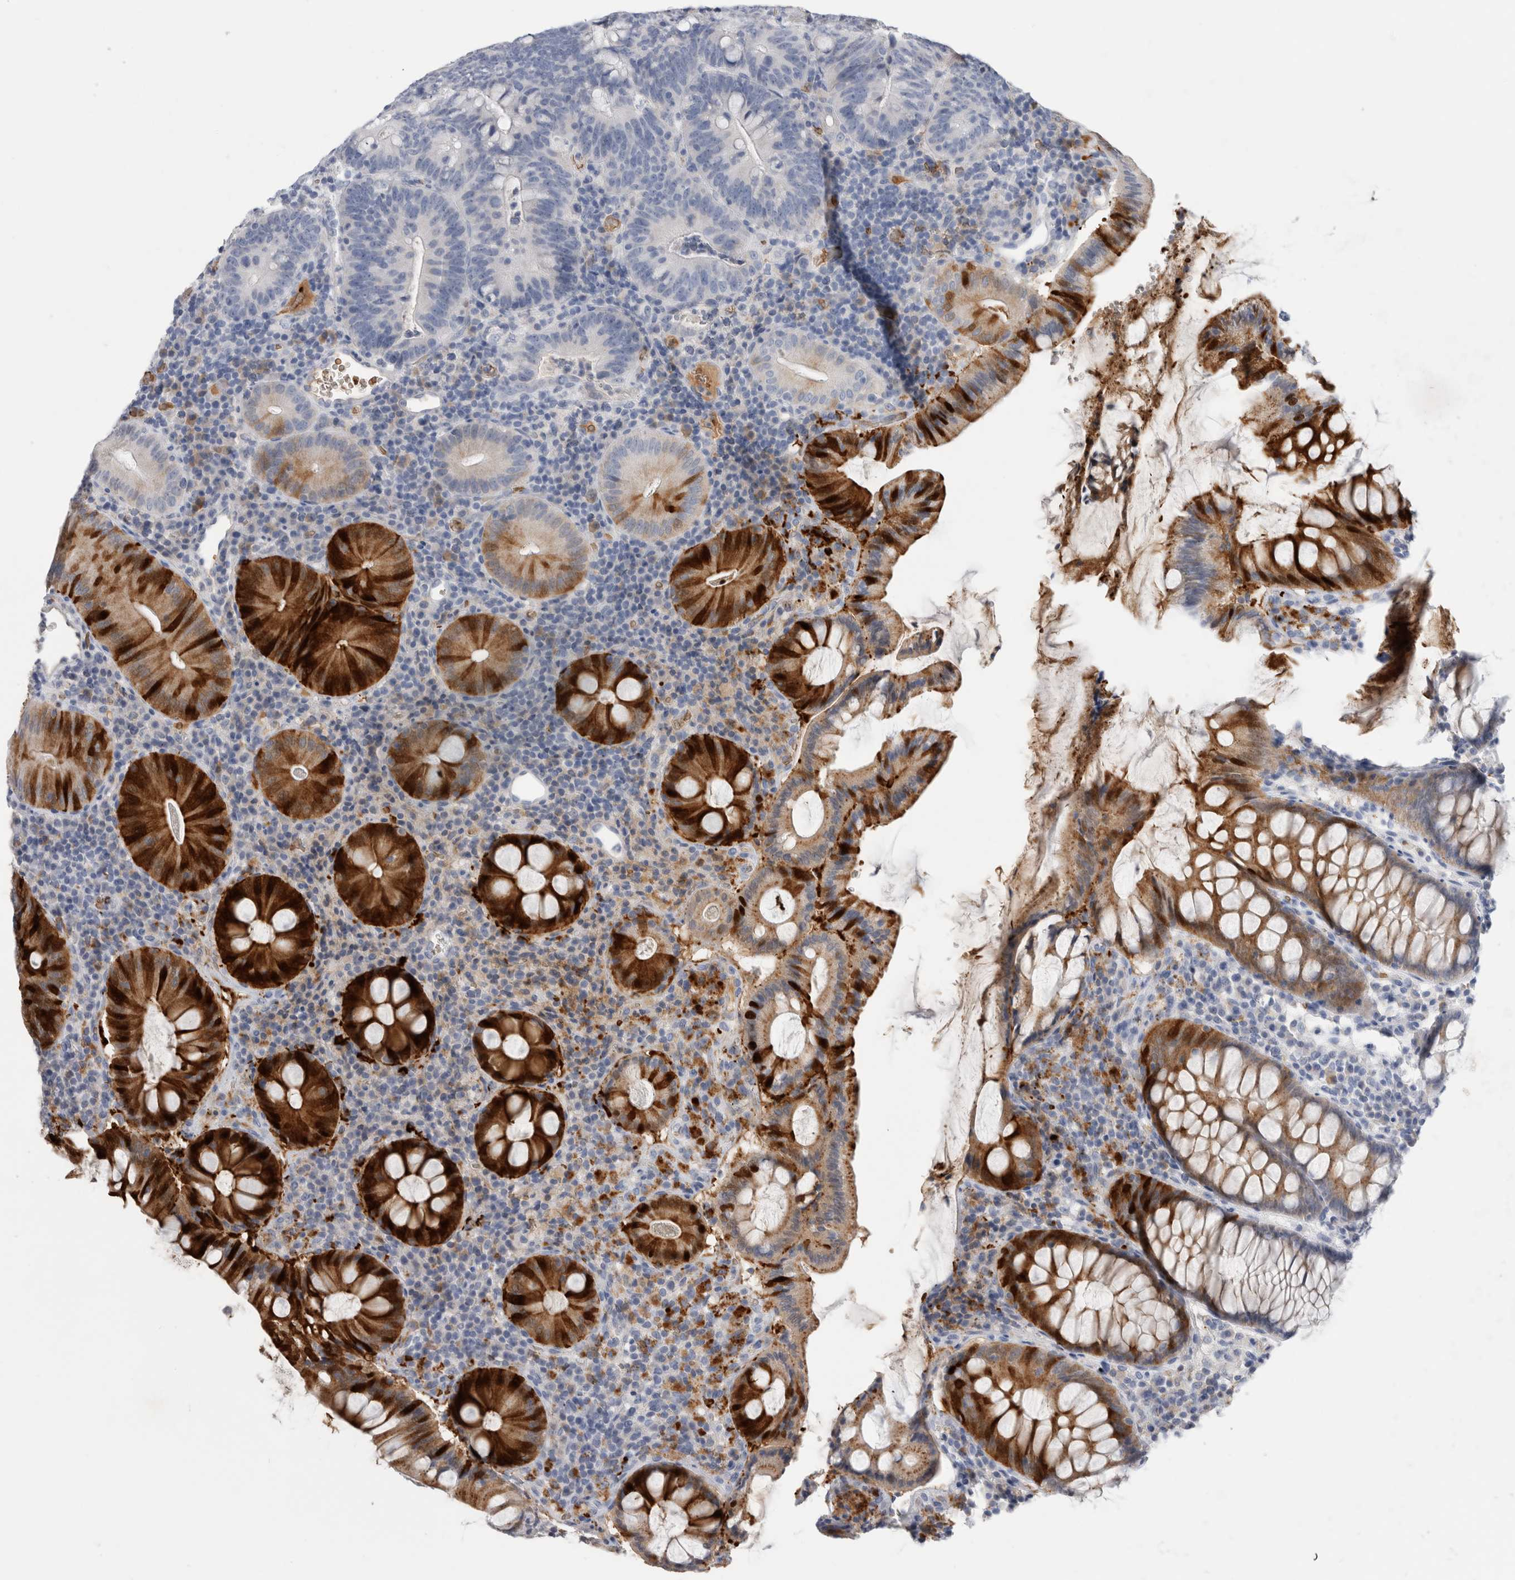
{"staining": {"intensity": "negative", "quantity": "none", "location": "none"}, "tissue": "colorectal cancer", "cell_type": "Tumor cells", "image_type": "cancer", "snomed": [{"axis": "morphology", "description": "Adenocarcinoma, NOS"}, {"axis": "topography", "description": "Colon"}], "caption": "A micrograph of human adenocarcinoma (colorectal) is negative for staining in tumor cells.", "gene": "CA1", "patient": {"sex": "female", "age": 66}}